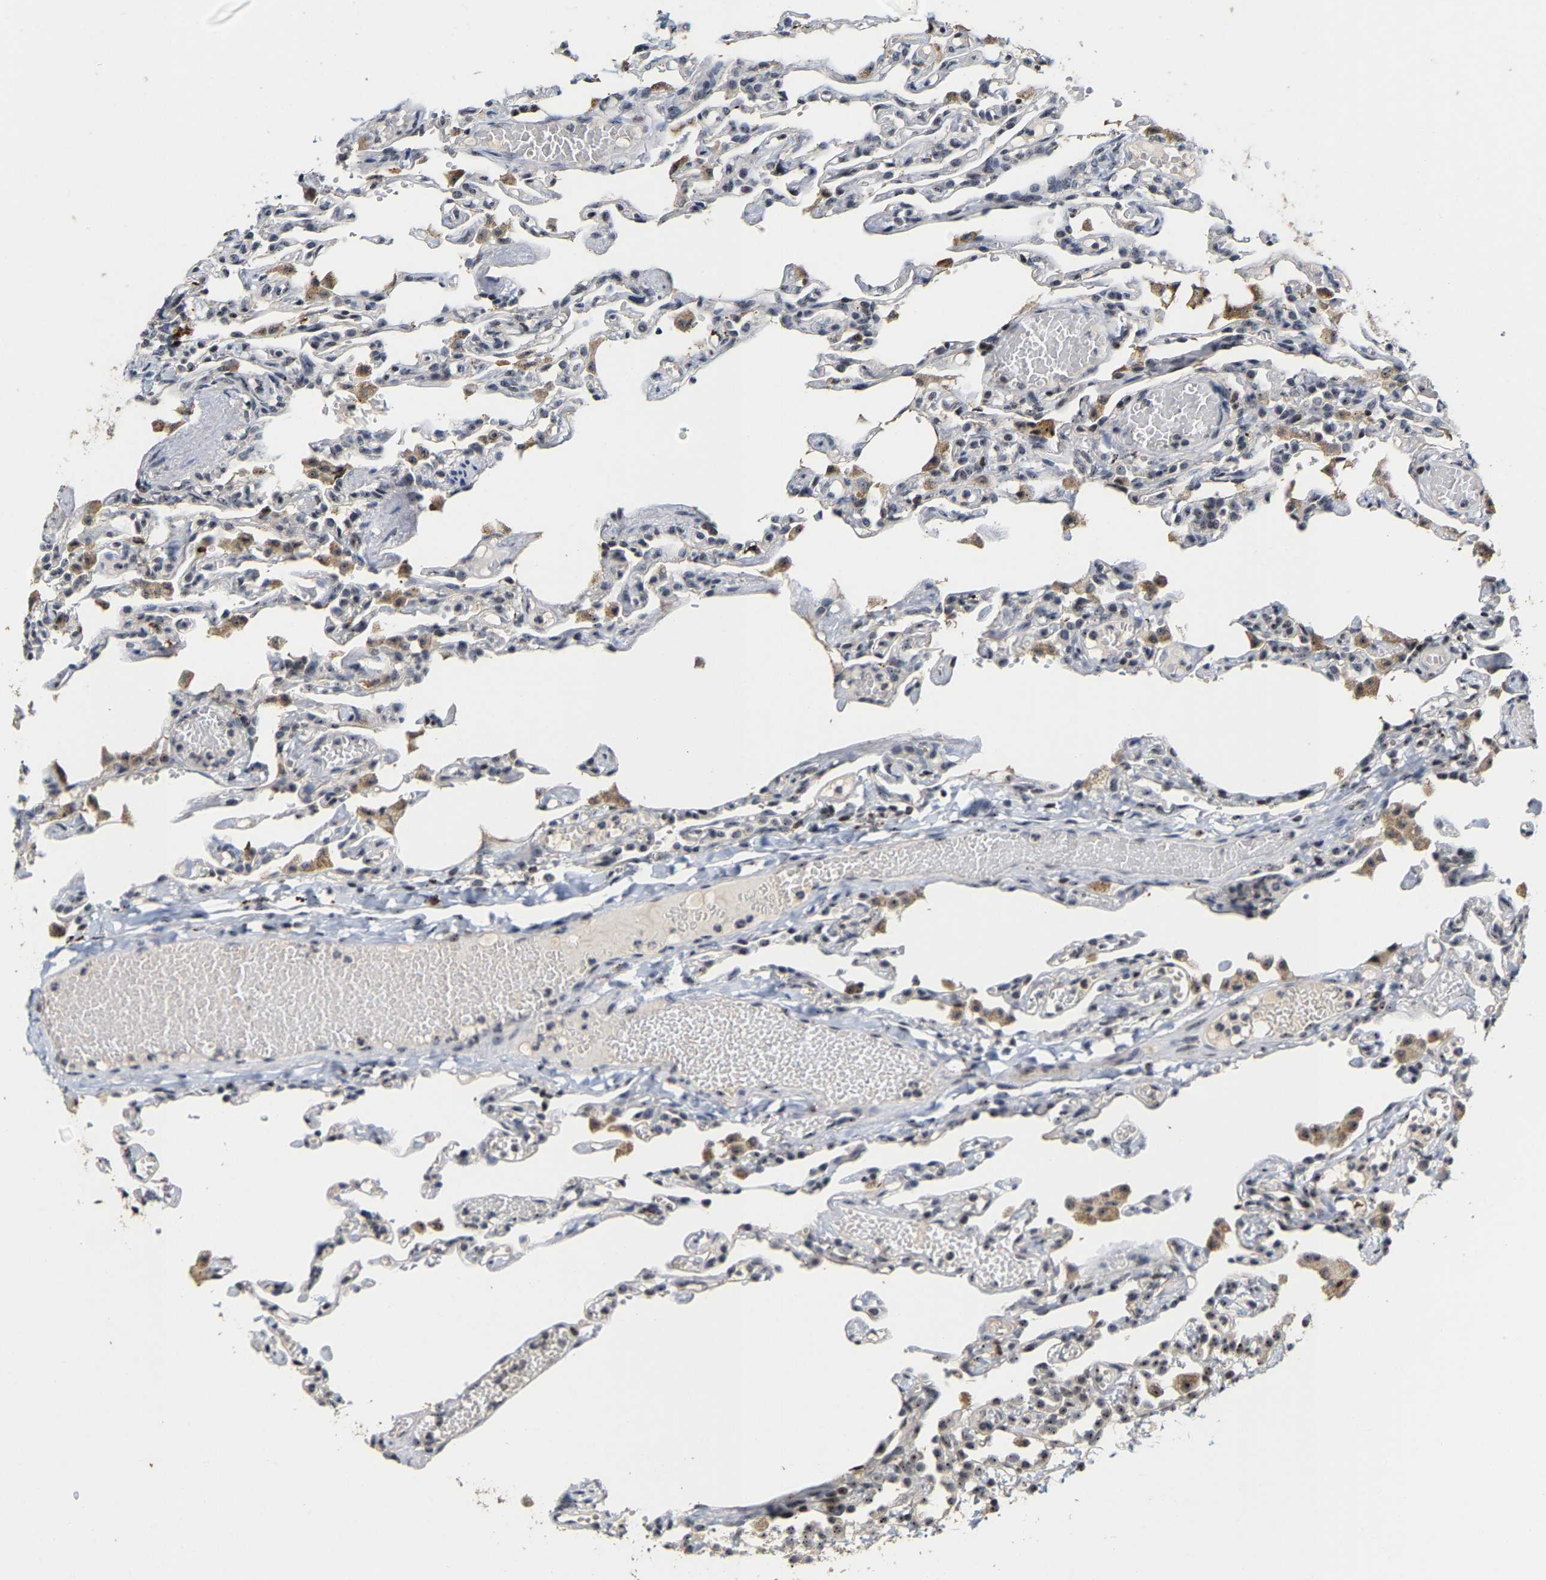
{"staining": {"intensity": "moderate", "quantity": "<25%", "location": "cytoplasmic/membranous"}, "tissue": "lung", "cell_type": "Alveolar cells", "image_type": "normal", "snomed": [{"axis": "morphology", "description": "Normal tissue, NOS"}, {"axis": "topography", "description": "Lung"}], "caption": "IHC (DAB (3,3'-diaminobenzidine)) staining of unremarkable human lung shows moderate cytoplasmic/membranous protein expression in about <25% of alveolar cells. The protein is stained brown, and the nuclei are stained in blue (DAB (3,3'-diaminobenzidine) IHC with brightfield microscopy, high magnification).", "gene": "NOP58", "patient": {"sex": "male", "age": 21}}